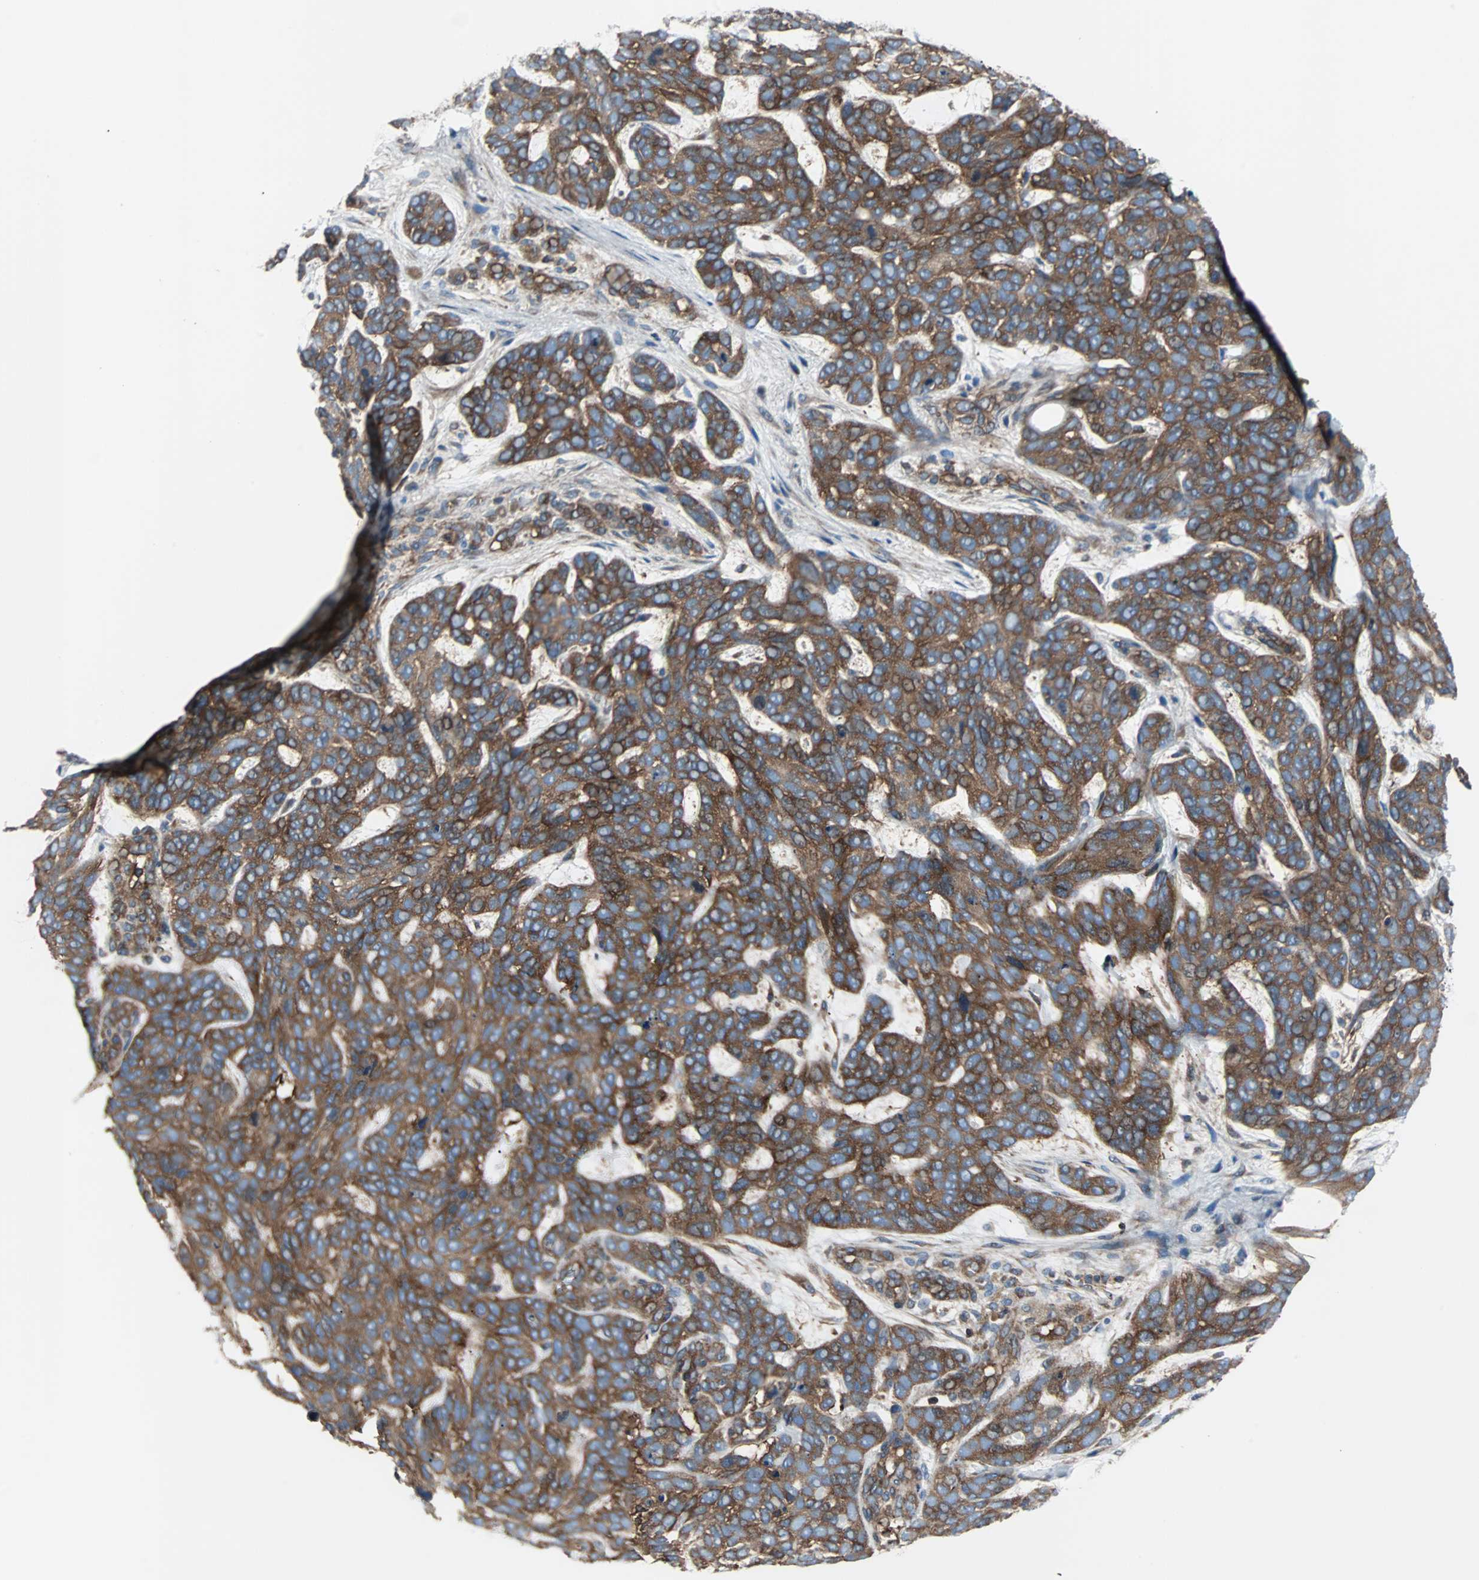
{"staining": {"intensity": "strong", "quantity": ">75%", "location": "cytoplasmic/membranous"}, "tissue": "skin cancer", "cell_type": "Tumor cells", "image_type": "cancer", "snomed": [{"axis": "morphology", "description": "Basal cell carcinoma"}, {"axis": "topography", "description": "Skin"}], "caption": "Basal cell carcinoma (skin) was stained to show a protein in brown. There is high levels of strong cytoplasmic/membranous positivity in approximately >75% of tumor cells.", "gene": "RELA", "patient": {"sex": "male", "age": 87}}